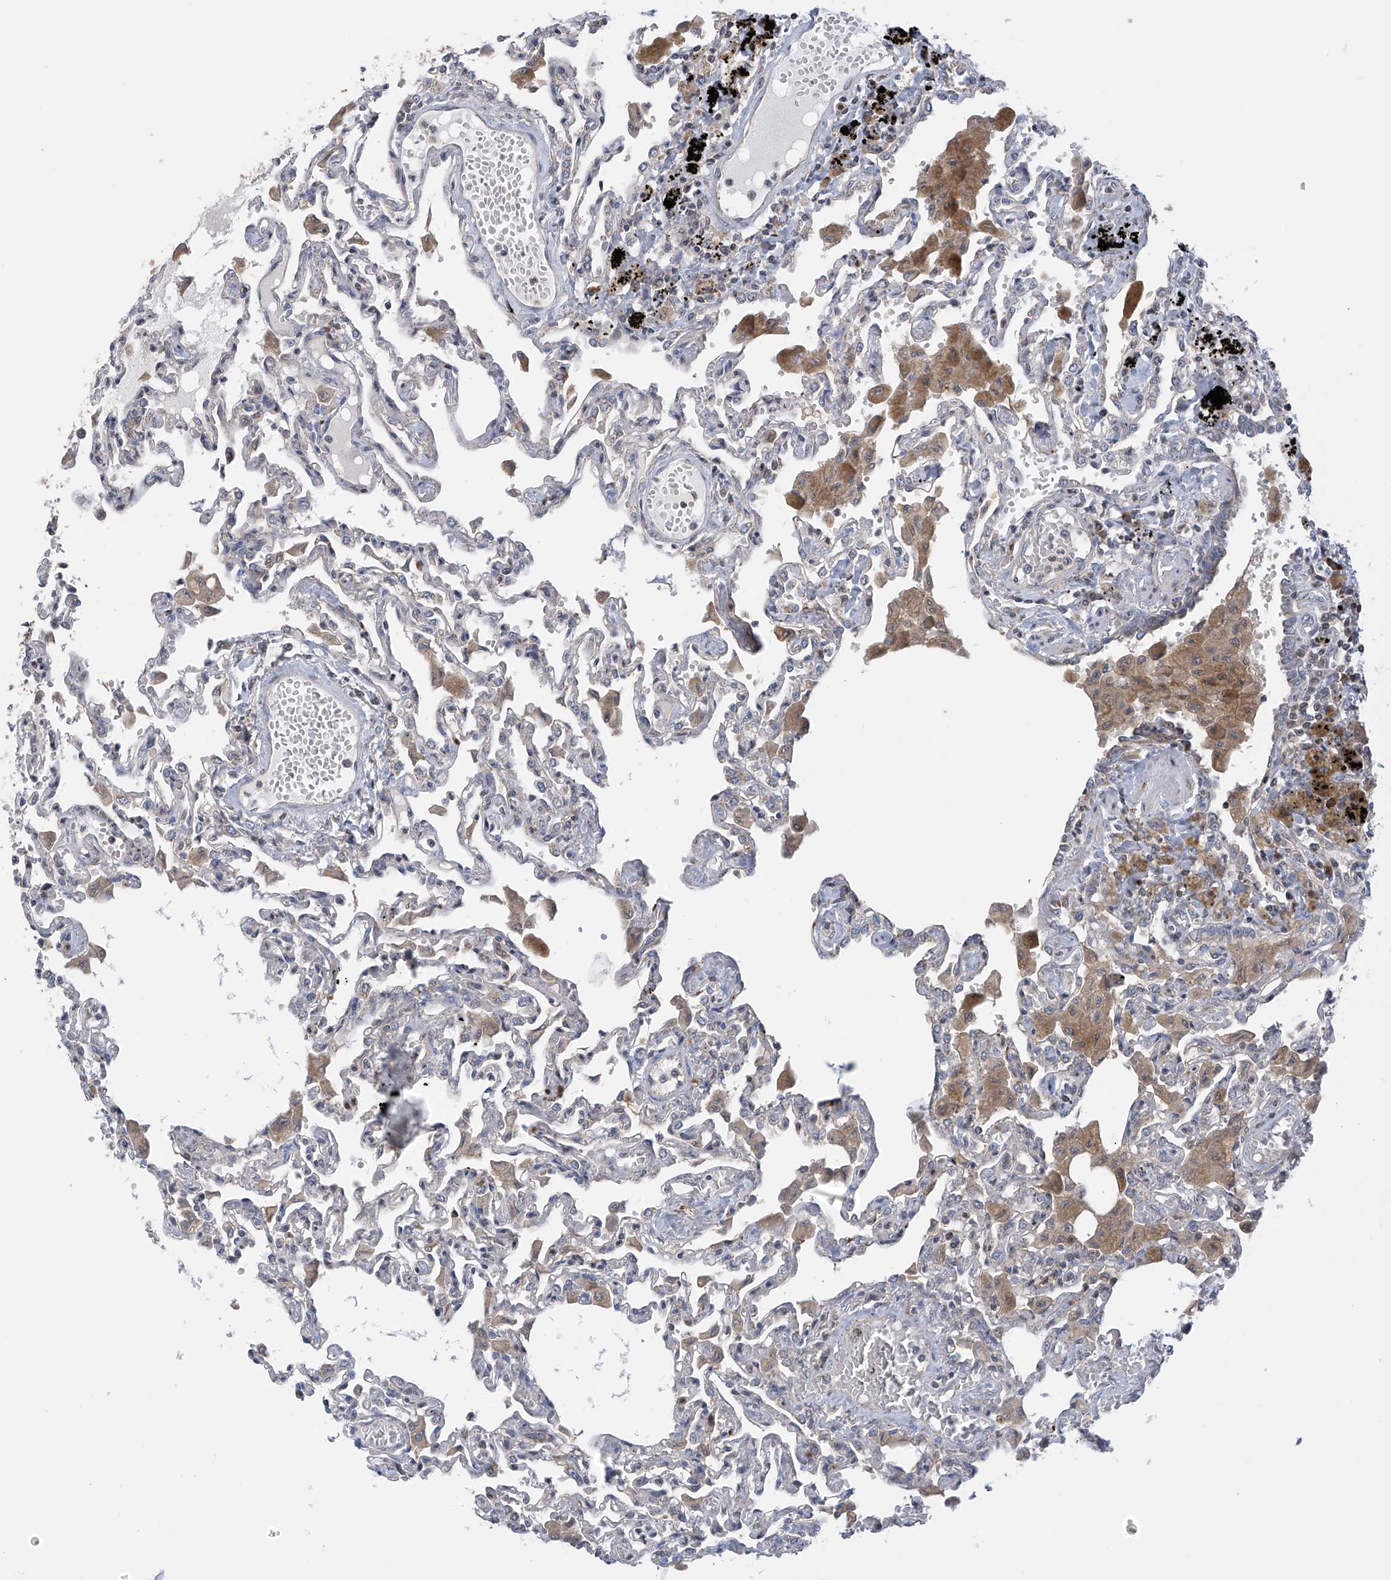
{"staining": {"intensity": "negative", "quantity": "none", "location": "none"}, "tissue": "lung", "cell_type": "Alveolar cells", "image_type": "normal", "snomed": [{"axis": "morphology", "description": "Normal tissue, NOS"}, {"axis": "topography", "description": "Bronchus"}, {"axis": "topography", "description": "Lung"}], "caption": "Alveolar cells are negative for protein expression in benign human lung.", "gene": "SLCO4A1", "patient": {"sex": "female", "age": 49}}